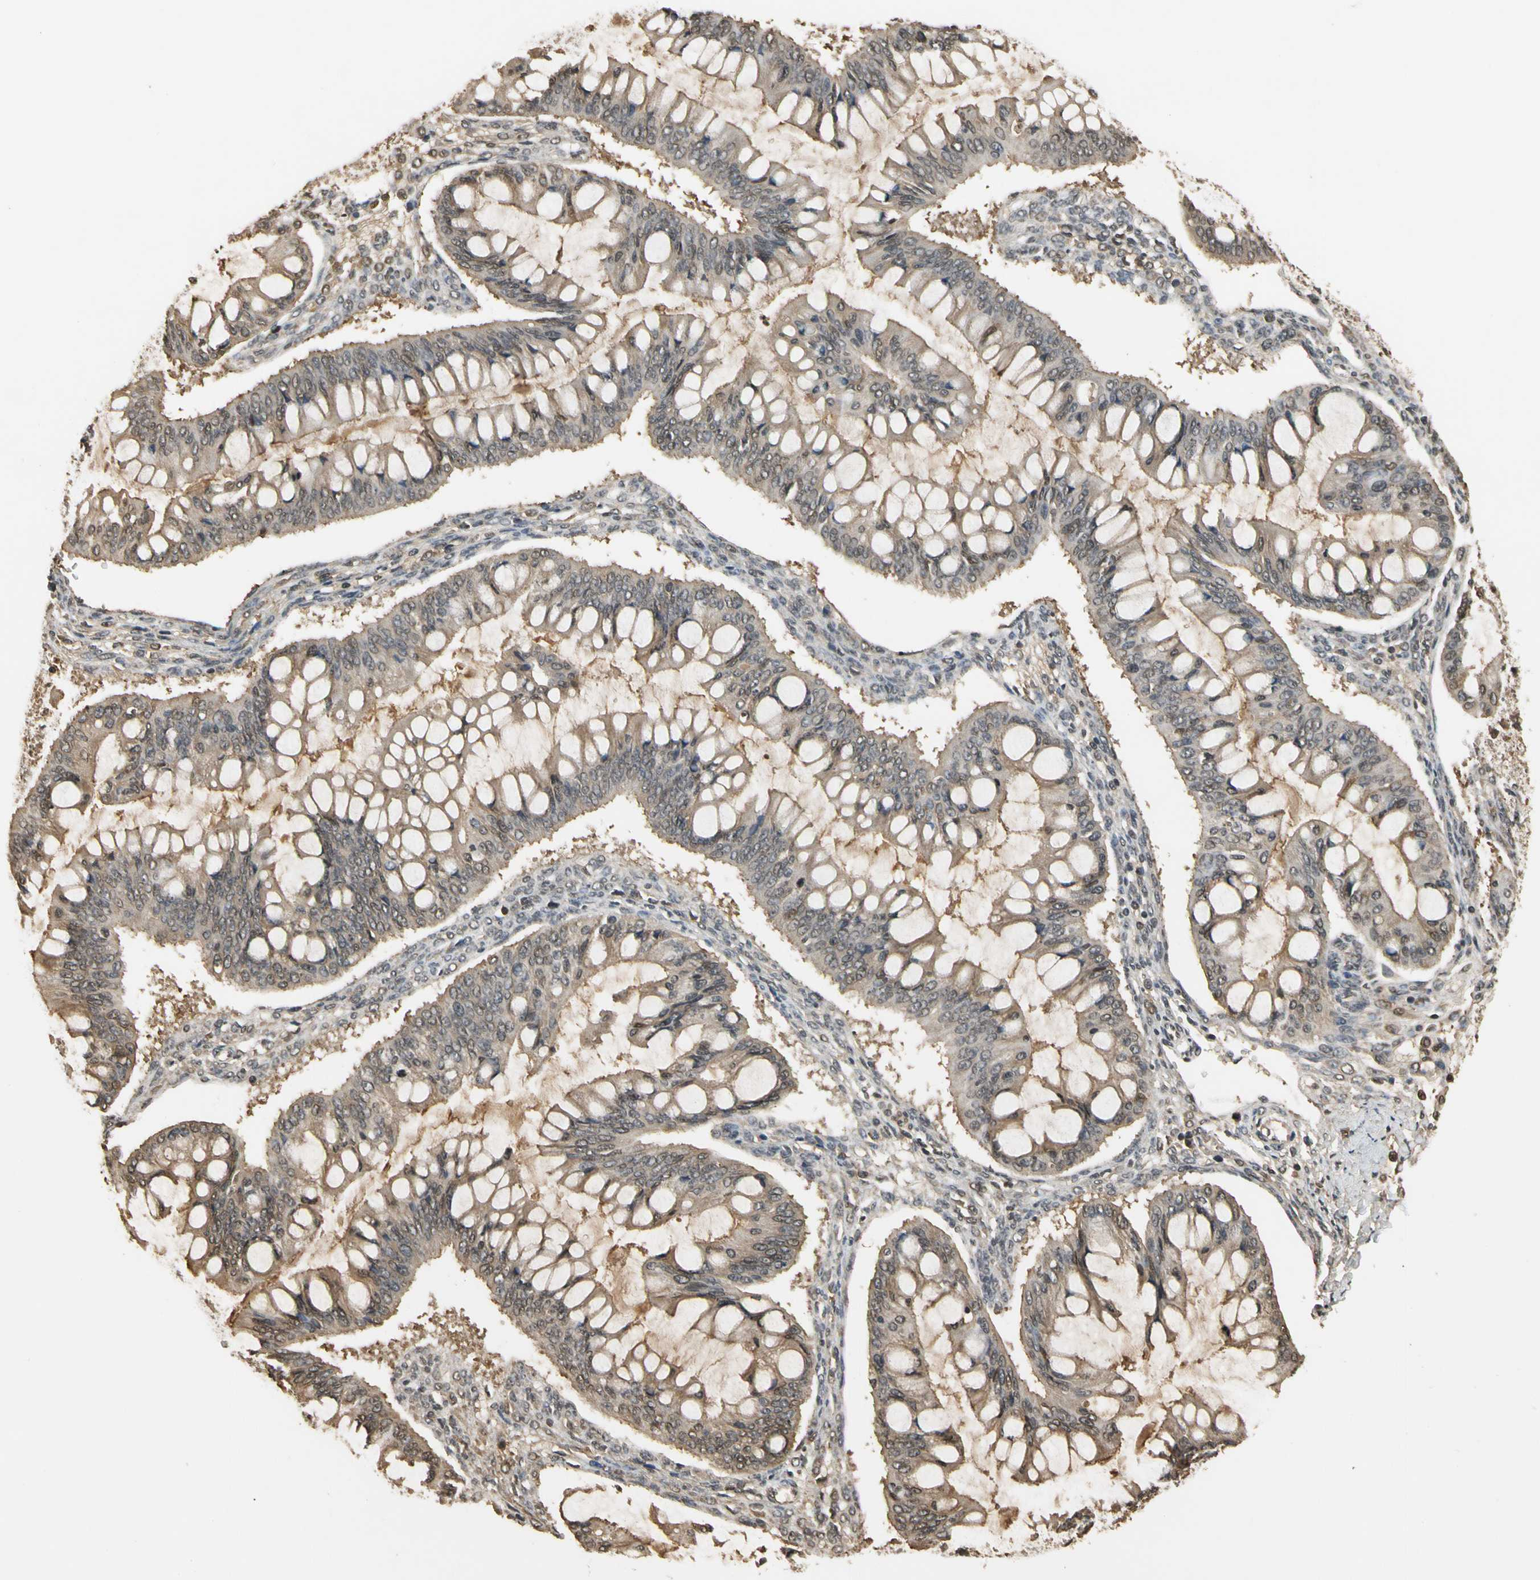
{"staining": {"intensity": "weak", "quantity": ">75%", "location": "cytoplasmic/membranous"}, "tissue": "ovarian cancer", "cell_type": "Tumor cells", "image_type": "cancer", "snomed": [{"axis": "morphology", "description": "Cystadenocarcinoma, mucinous, NOS"}, {"axis": "topography", "description": "Ovary"}], "caption": "A photomicrograph showing weak cytoplasmic/membranous staining in about >75% of tumor cells in ovarian mucinous cystadenocarcinoma, as visualized by brown immunohistochemical staining.", "gene": "SOD1", "patient": {"sex": "female", "age": 73}}